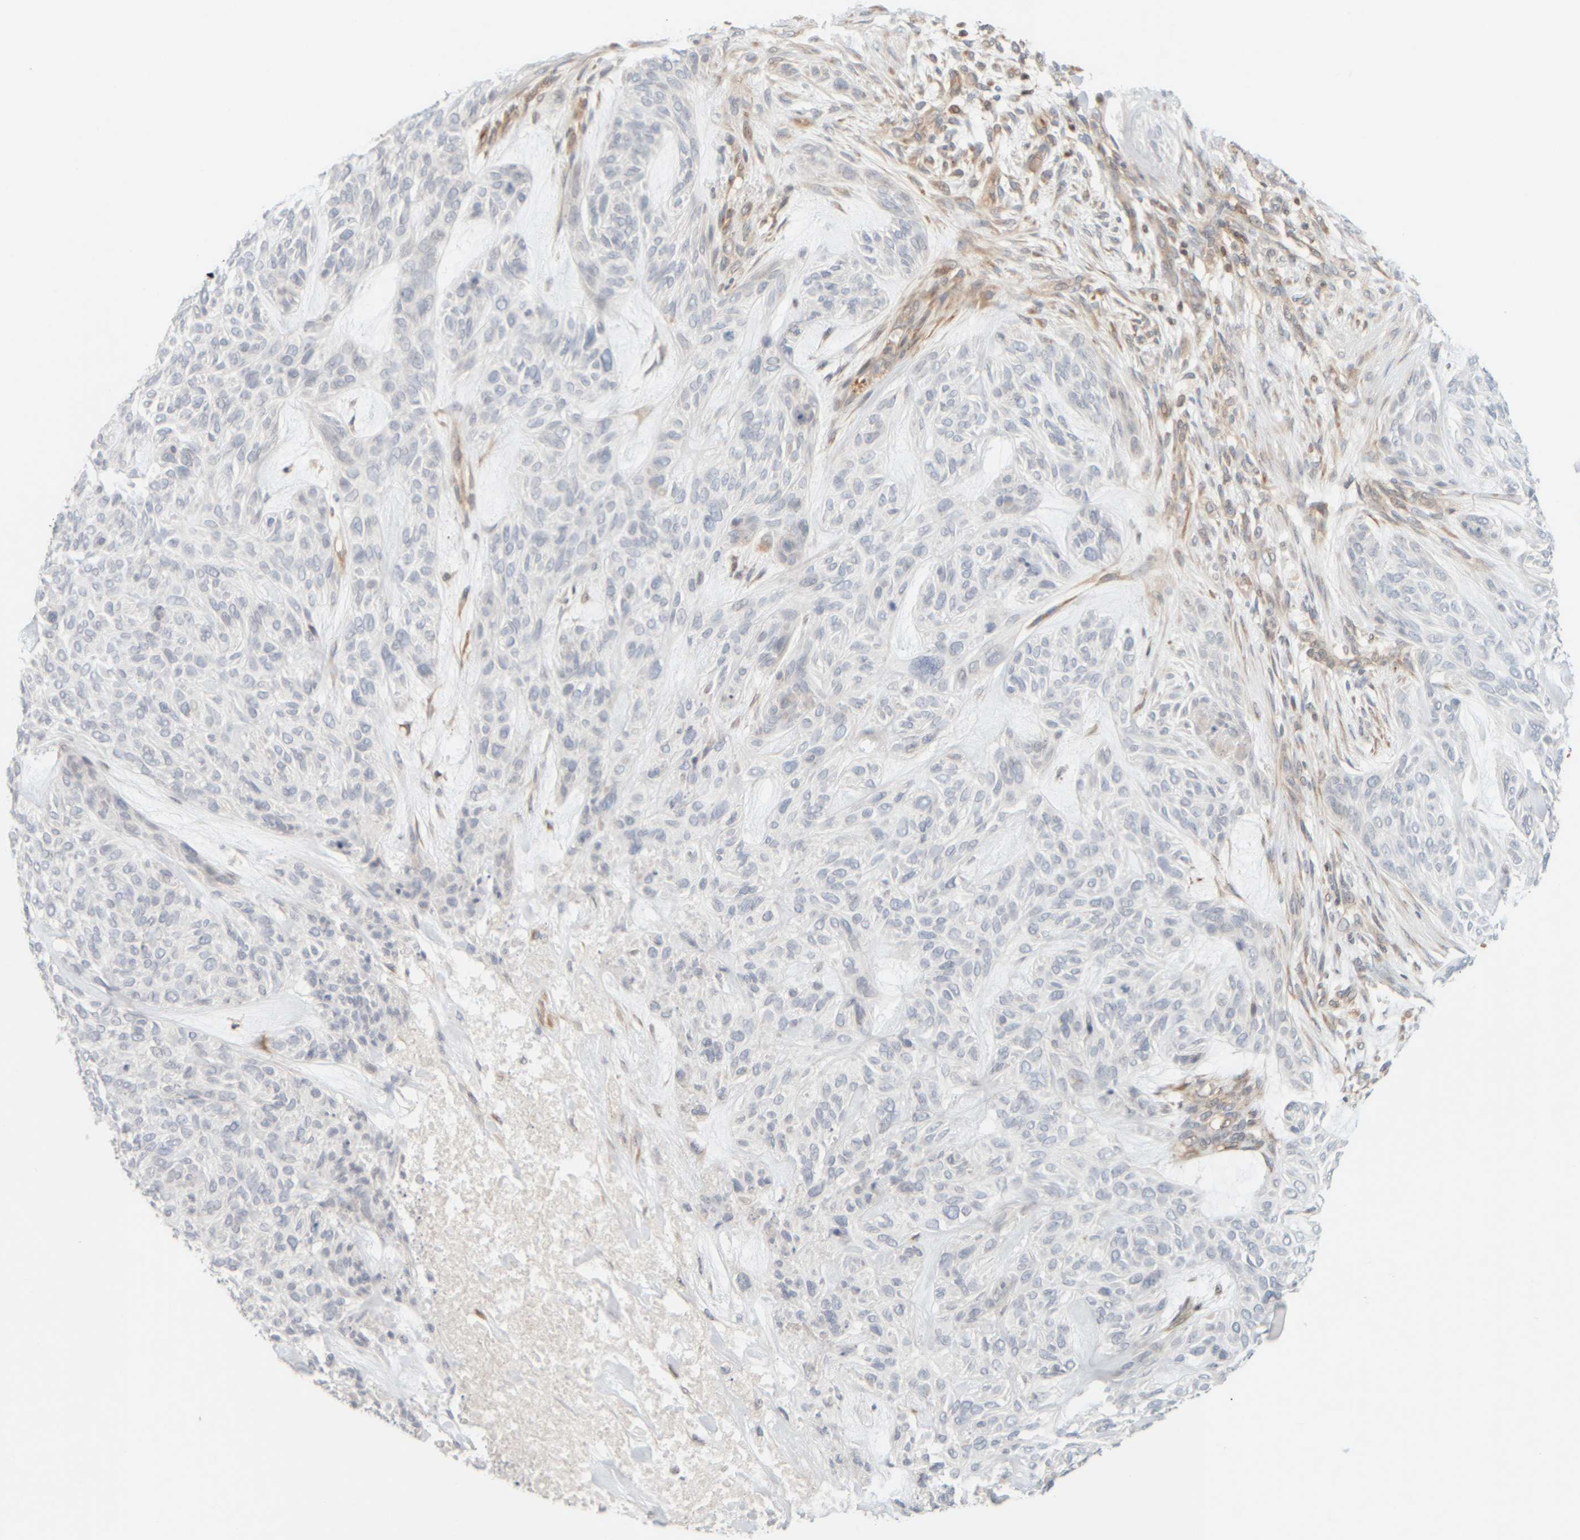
{"staining": {"intensity": "negative", "quantity": "none", "location": "none"}, "tissue": "skin cancer", "cell_type": "Tumor cells", "image_type": "cancer", "snomed": [{"axis": "morphology", "description": "Basal cell carcinoma"}, {"axis": "topography", "description": "Skin"}], "caption": "IHC image of neoplastic tissue: skin cancer stained with DAB displays no significant protein expression in tumor cells.", "gene": "PTGES3L-AARSD1", "patient": {"sex": "male", "age": 55}}